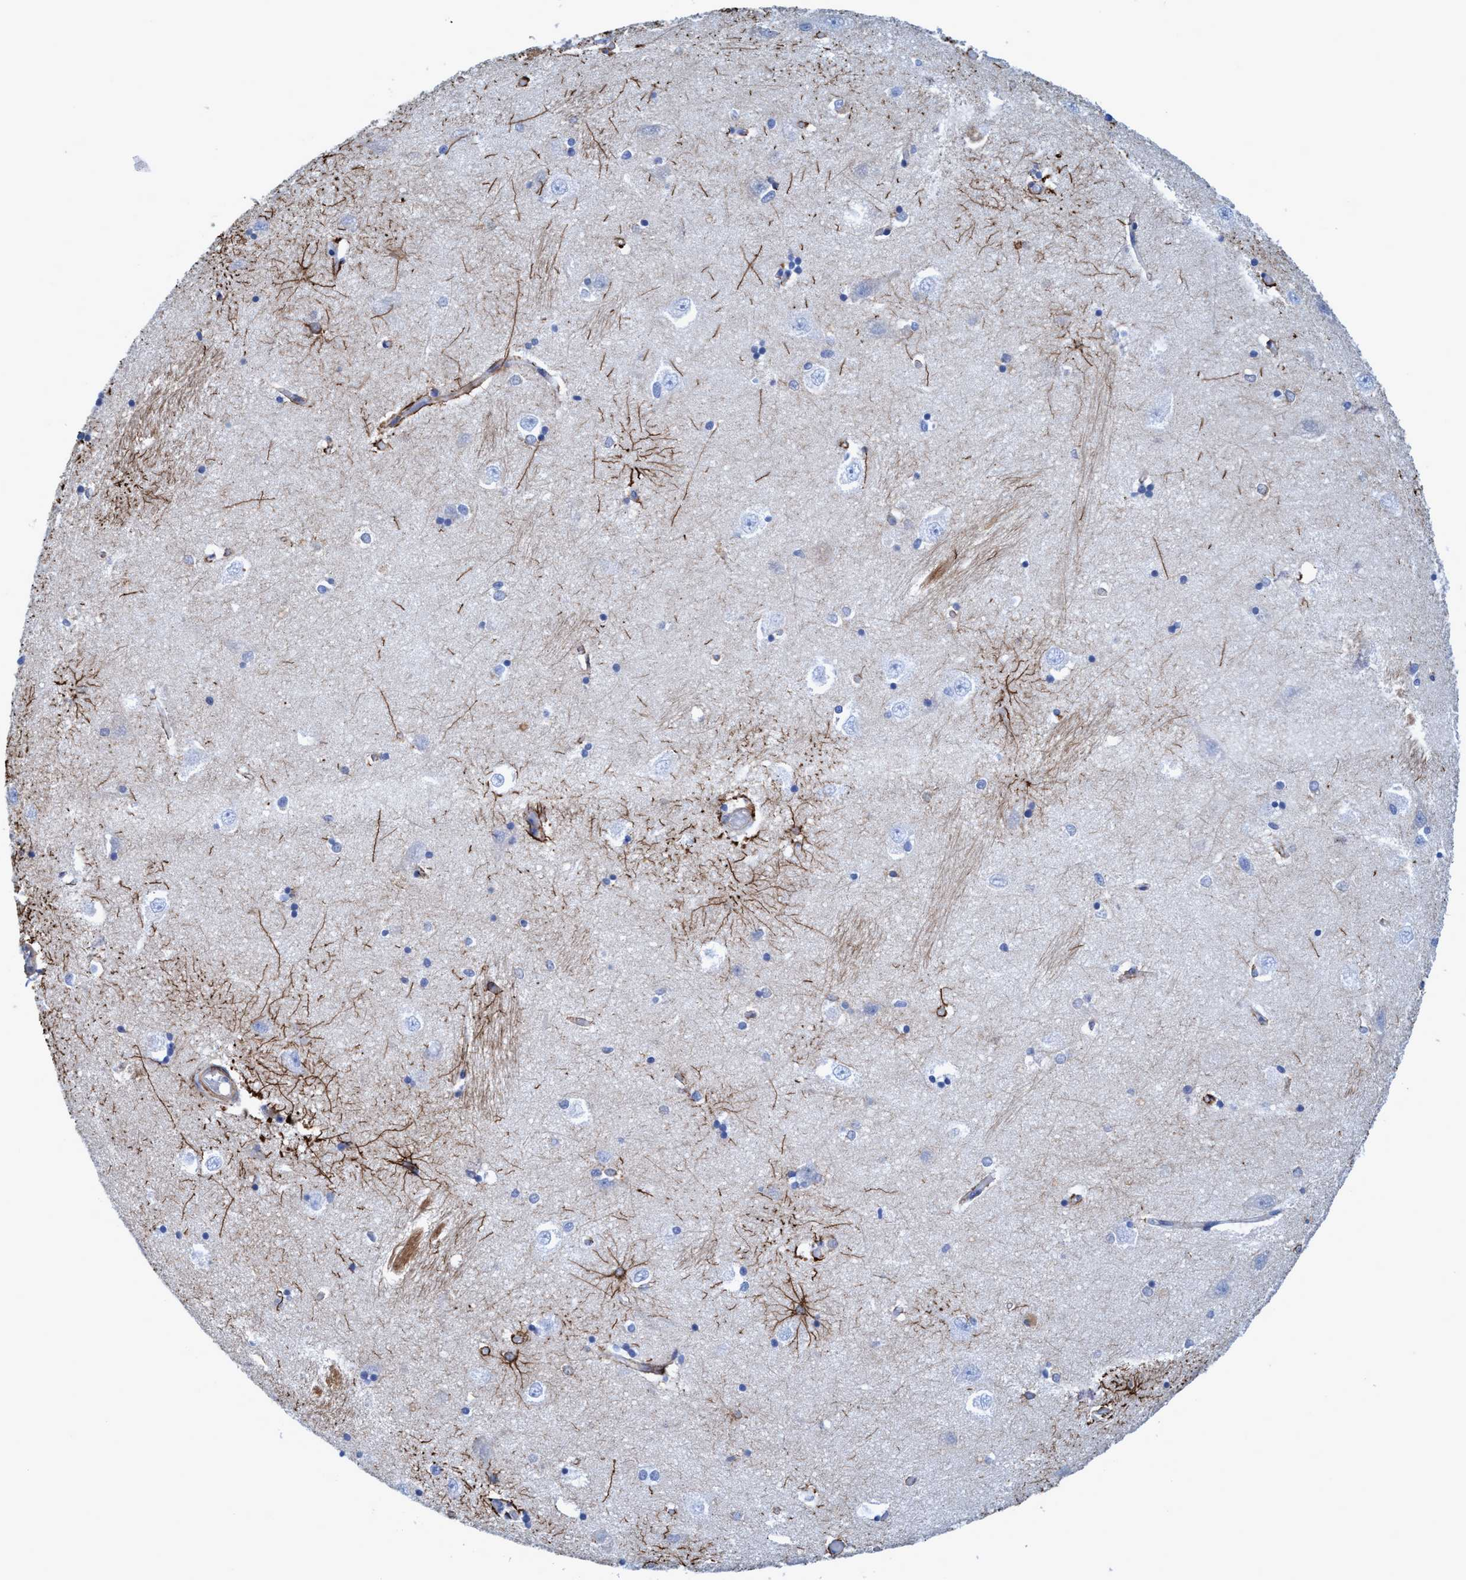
{"staining": {"intensity": "moderate", "quantity": "<25%", "location": "cytoplasmic/membranous"}, "tissue": "hippocampus", "cell_type": "Glial cells", "image_type": "normal", "snomed": [{"axis": "morphology", "description": "Normal tissue, NOS"}, {"axis": "topography", "description": "Hippocampus"}], "caption": "Hippocampus stained with DAB (3,3'-diaminobenzidine) immunohistochemistry (IHC) reveals low levels of moderate cytoplasmic/membranous staining in approximately <25% of glial cells.", "gene": "GULP1", "patient": {"sex": "male", "age": 45}}